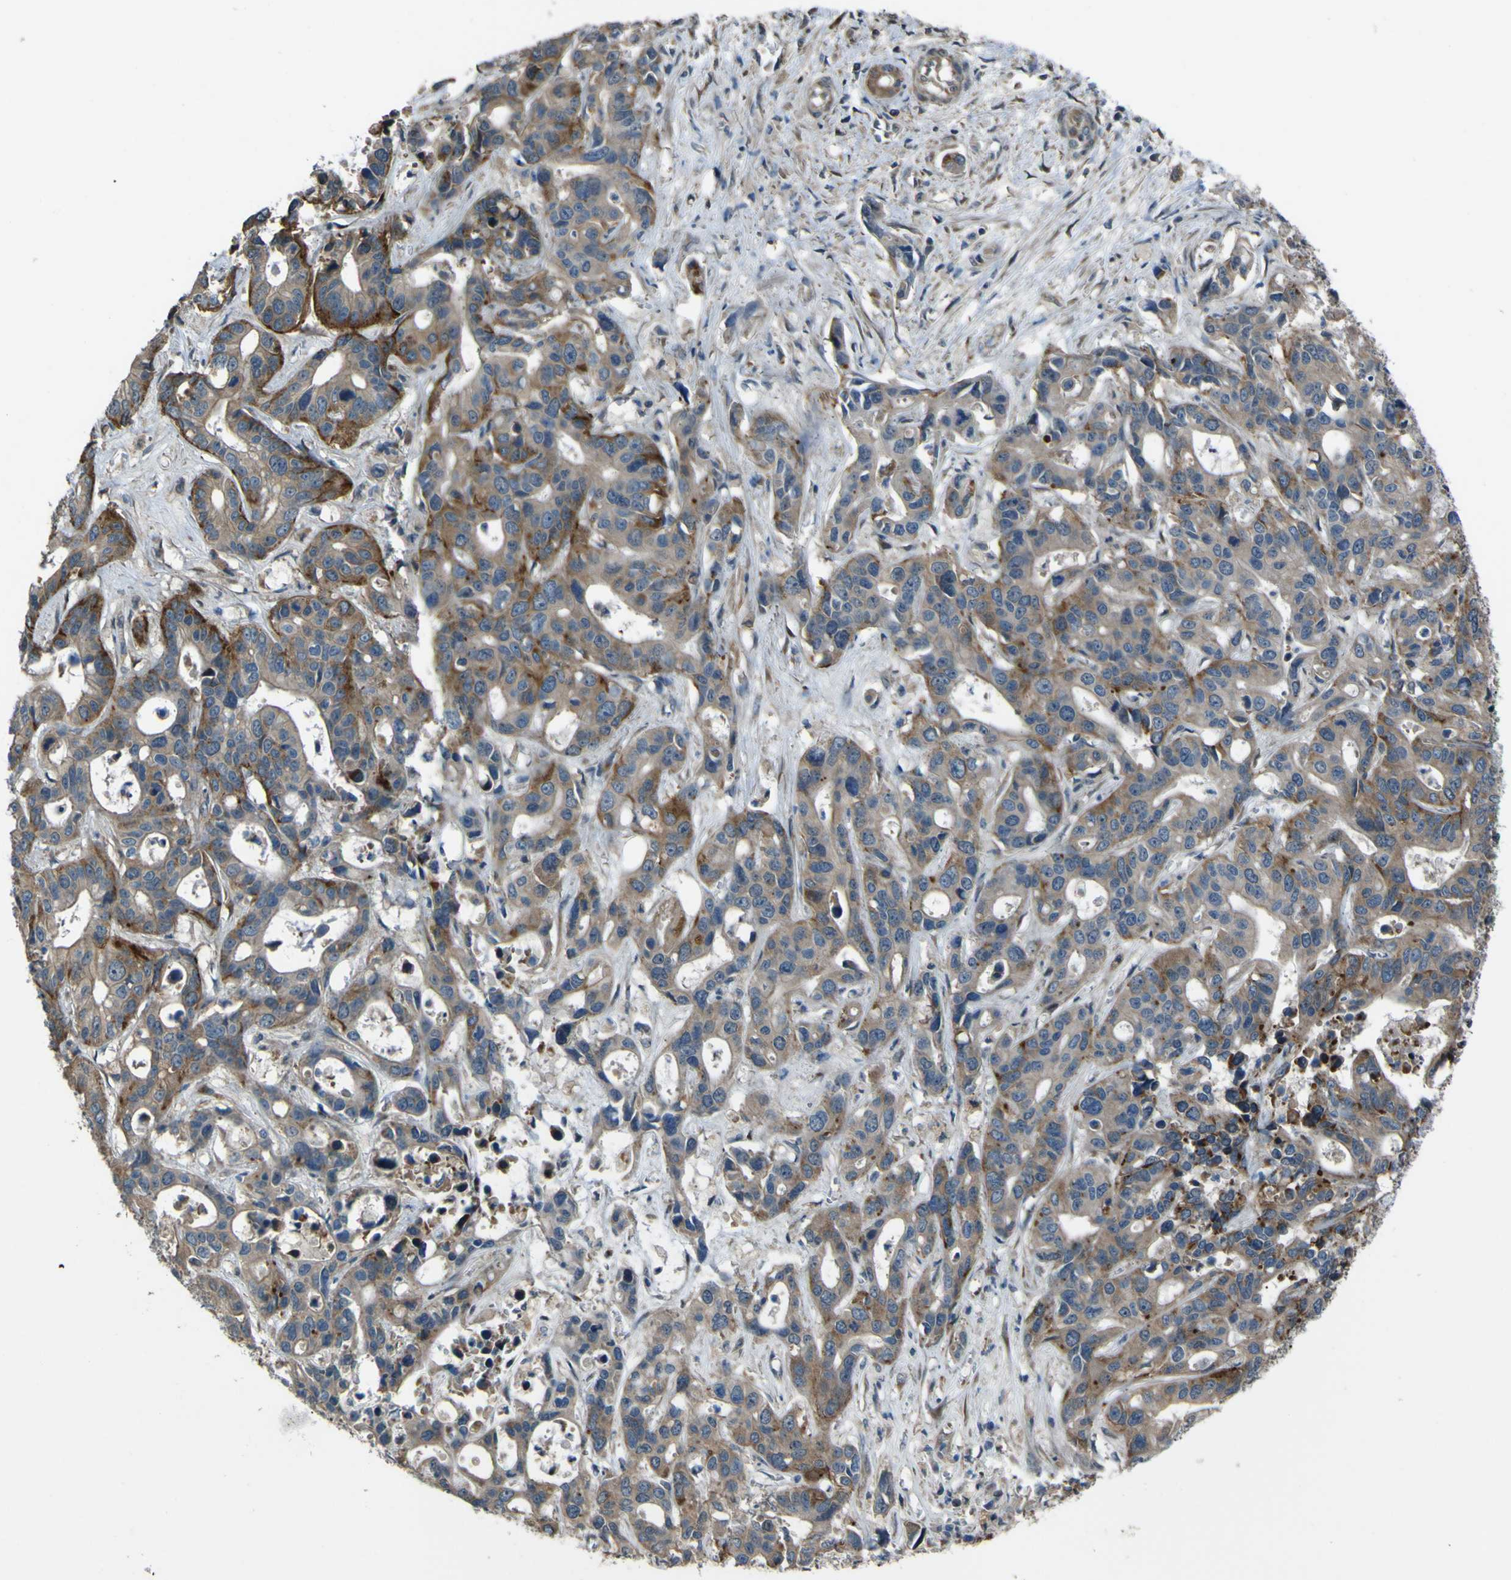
{"staining": {"intensity": "moderate", "quantity": "25%-75%", "location": "cytoplasmic/membranous"}, "tissue": "liver cancer", "cell_type": "Tumor cells", "image_type": "cancer", "snomed": [{"axis": "morphology", "description": "Cholangiocarcinoma"}, {"axis": "topography", "description": "Liver"}], "caption": "A high-resolution photomicrograph shows immunohistochemistry (IHC) staining of cholangiocarcinoma (liver), which shows moderate cytoplasmic/membranous expression in about 25%-75% of tumor cells.", "gene": "NAALADL2", "patient": {"sex": "female", "age": 65}}